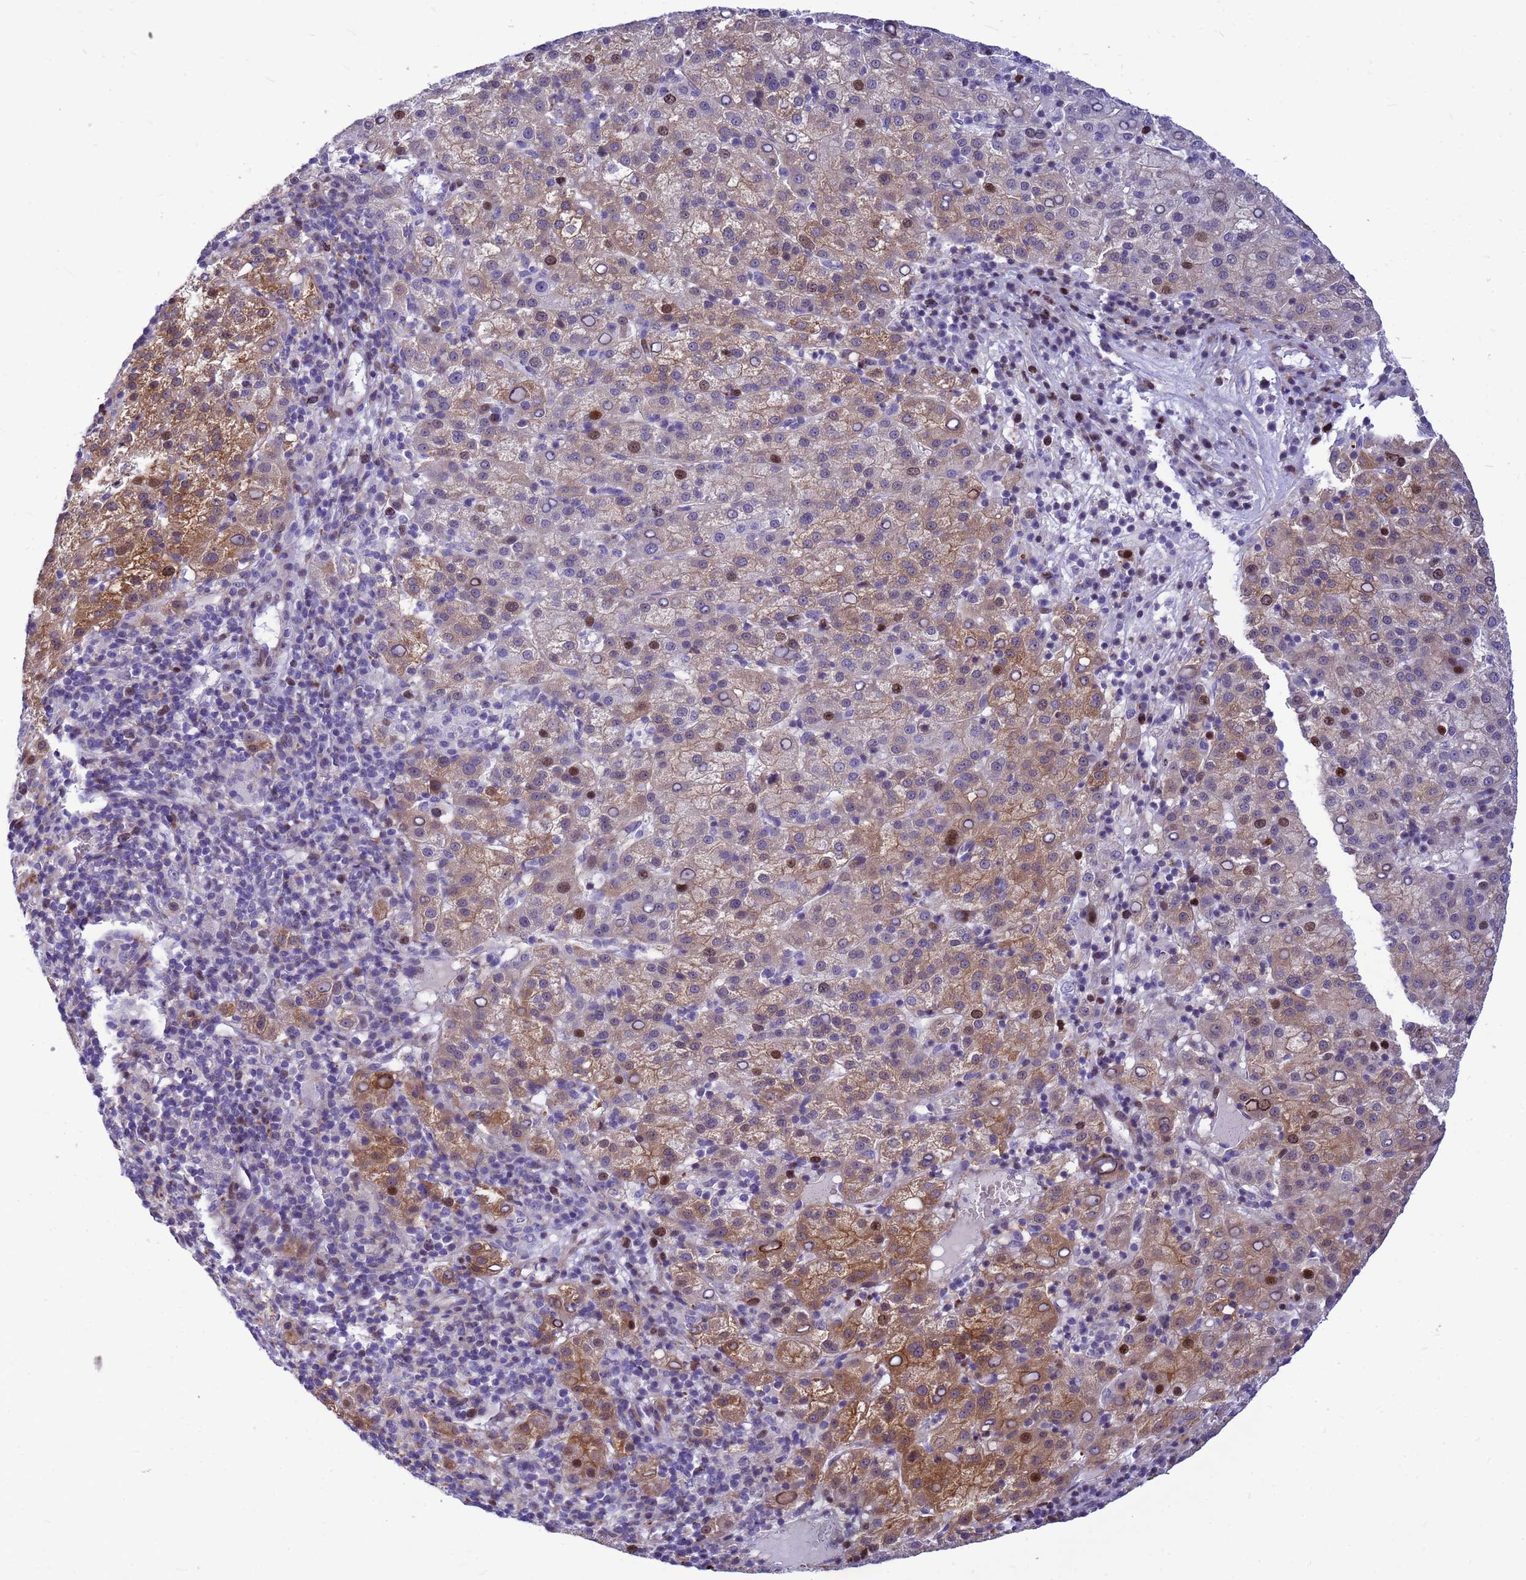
{"staining": {"intensity": "moderate", "quantity": "25%-75%", "location": "cytoplasmic/membranous,nuclear"}, "tissue": "liver cancer", "cell_type": "Tumor cells", "image_type": "cancer", "snomed": [{"axis": "morphology", "description": "Carcinoma, Hepatocellular, NOS"}, {"axis": "topography", "description": "Liver"}], "caption": "Immunohistochemistry (DAB) staining of human liver cancer (hepatocellular carcinoma) displays moderate cytoplasmic/membranous and nuclear protein staining in about 25%-75% of tumor cells.", "gene": "ADAMTS7", "patient": {"sex": "female", "age": 58}}